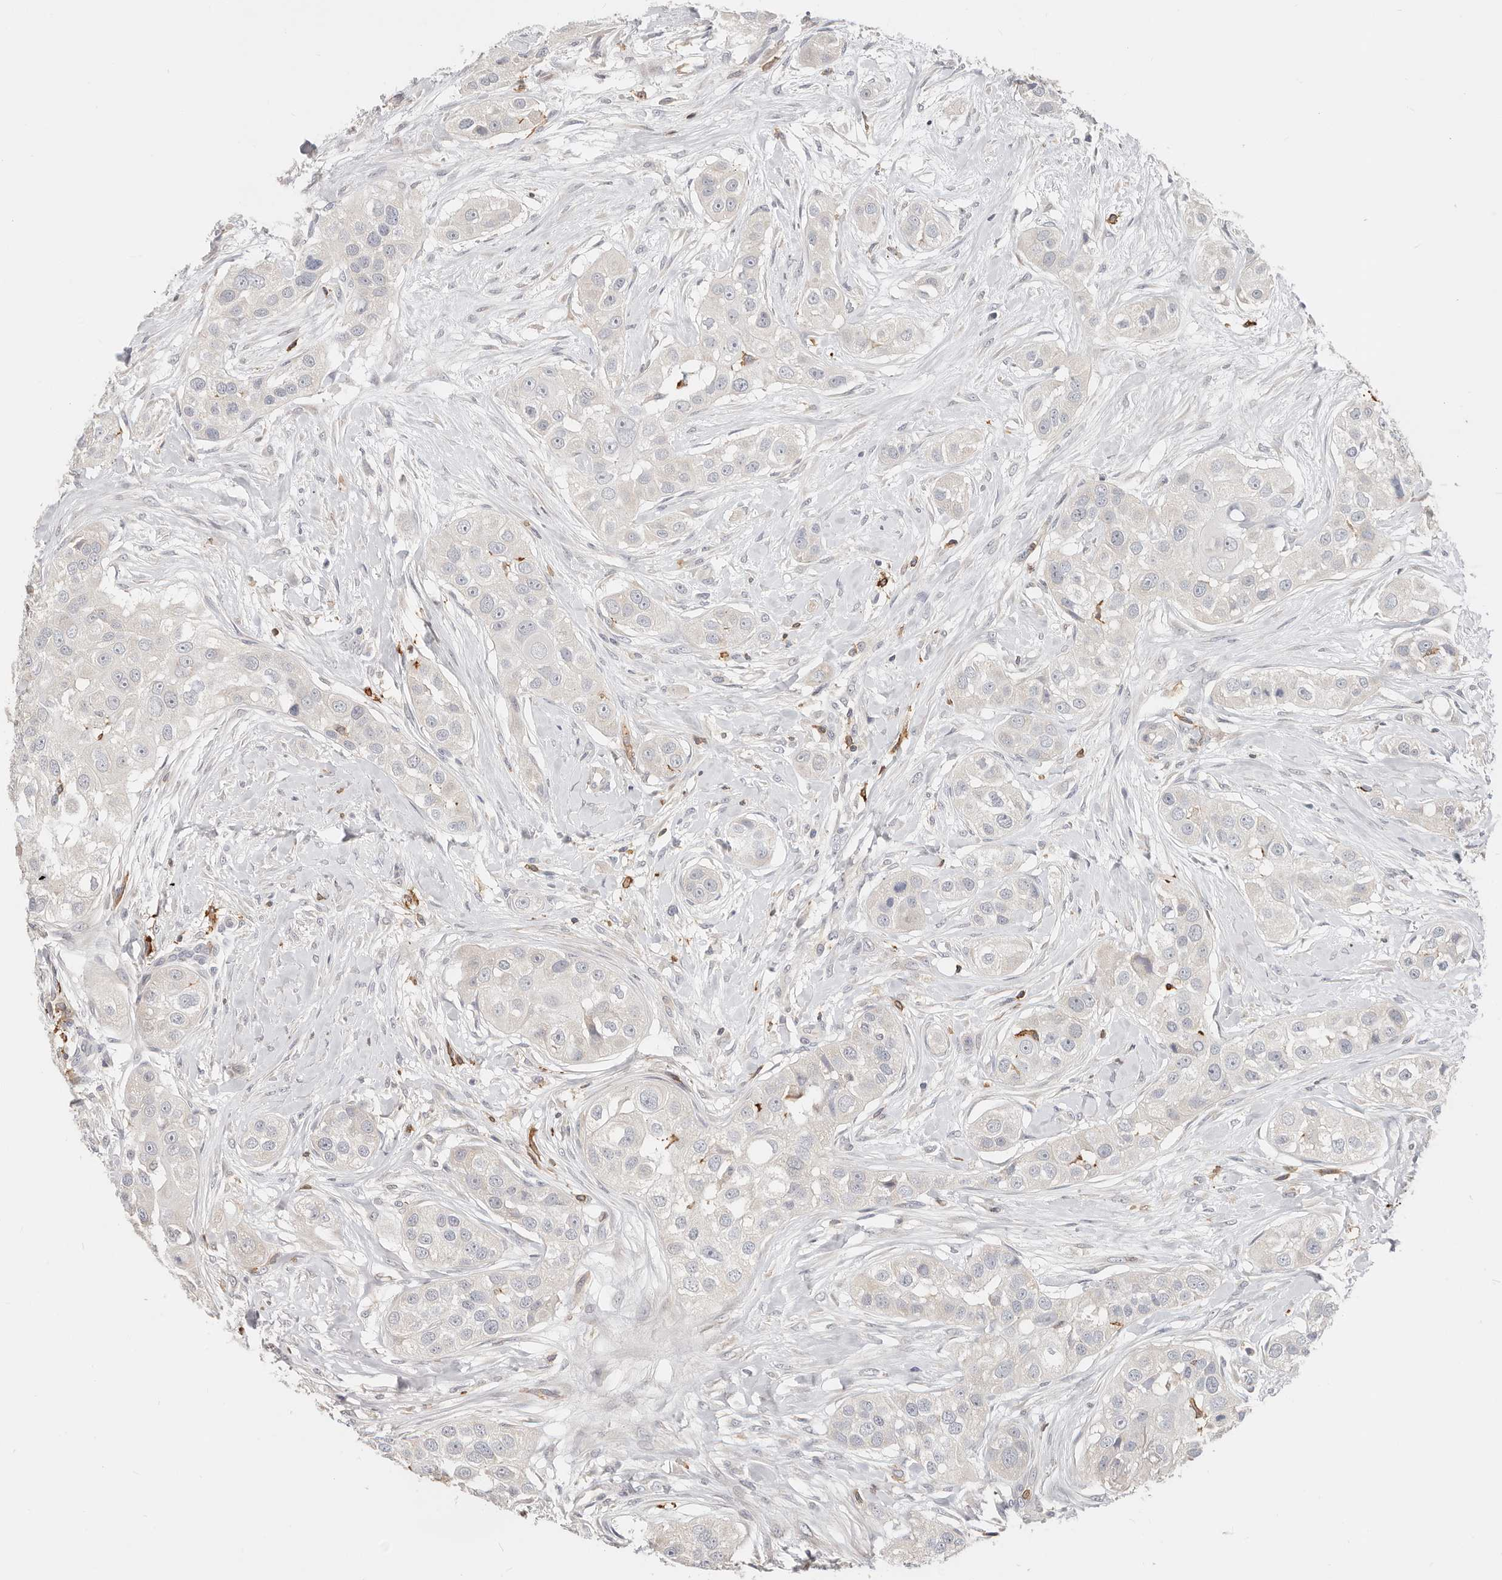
{"staining": {"intensity": "negative", "quantity": "none", "location": "none"}, "tissue": "head and neck cancer", "cell_type": "Tumor cells", "image_type": "cancer", "snomed": [{"axis": "morphology", "description": "Normal tissue, NOS"}, {"axis": "morphology", "description": "Squamous cell carcinoma, NOS"}, {"axis": "topography", "description": "Skeletal muscle"}, {"axis": "topography", "description": "Head-Neck"}], "caption": "There is no significant positivity in tumor cells of squamous cell carcinoma (head and neck).", "gene": "TMEM63B", "patient": {"sex": "male", "age": 51}}